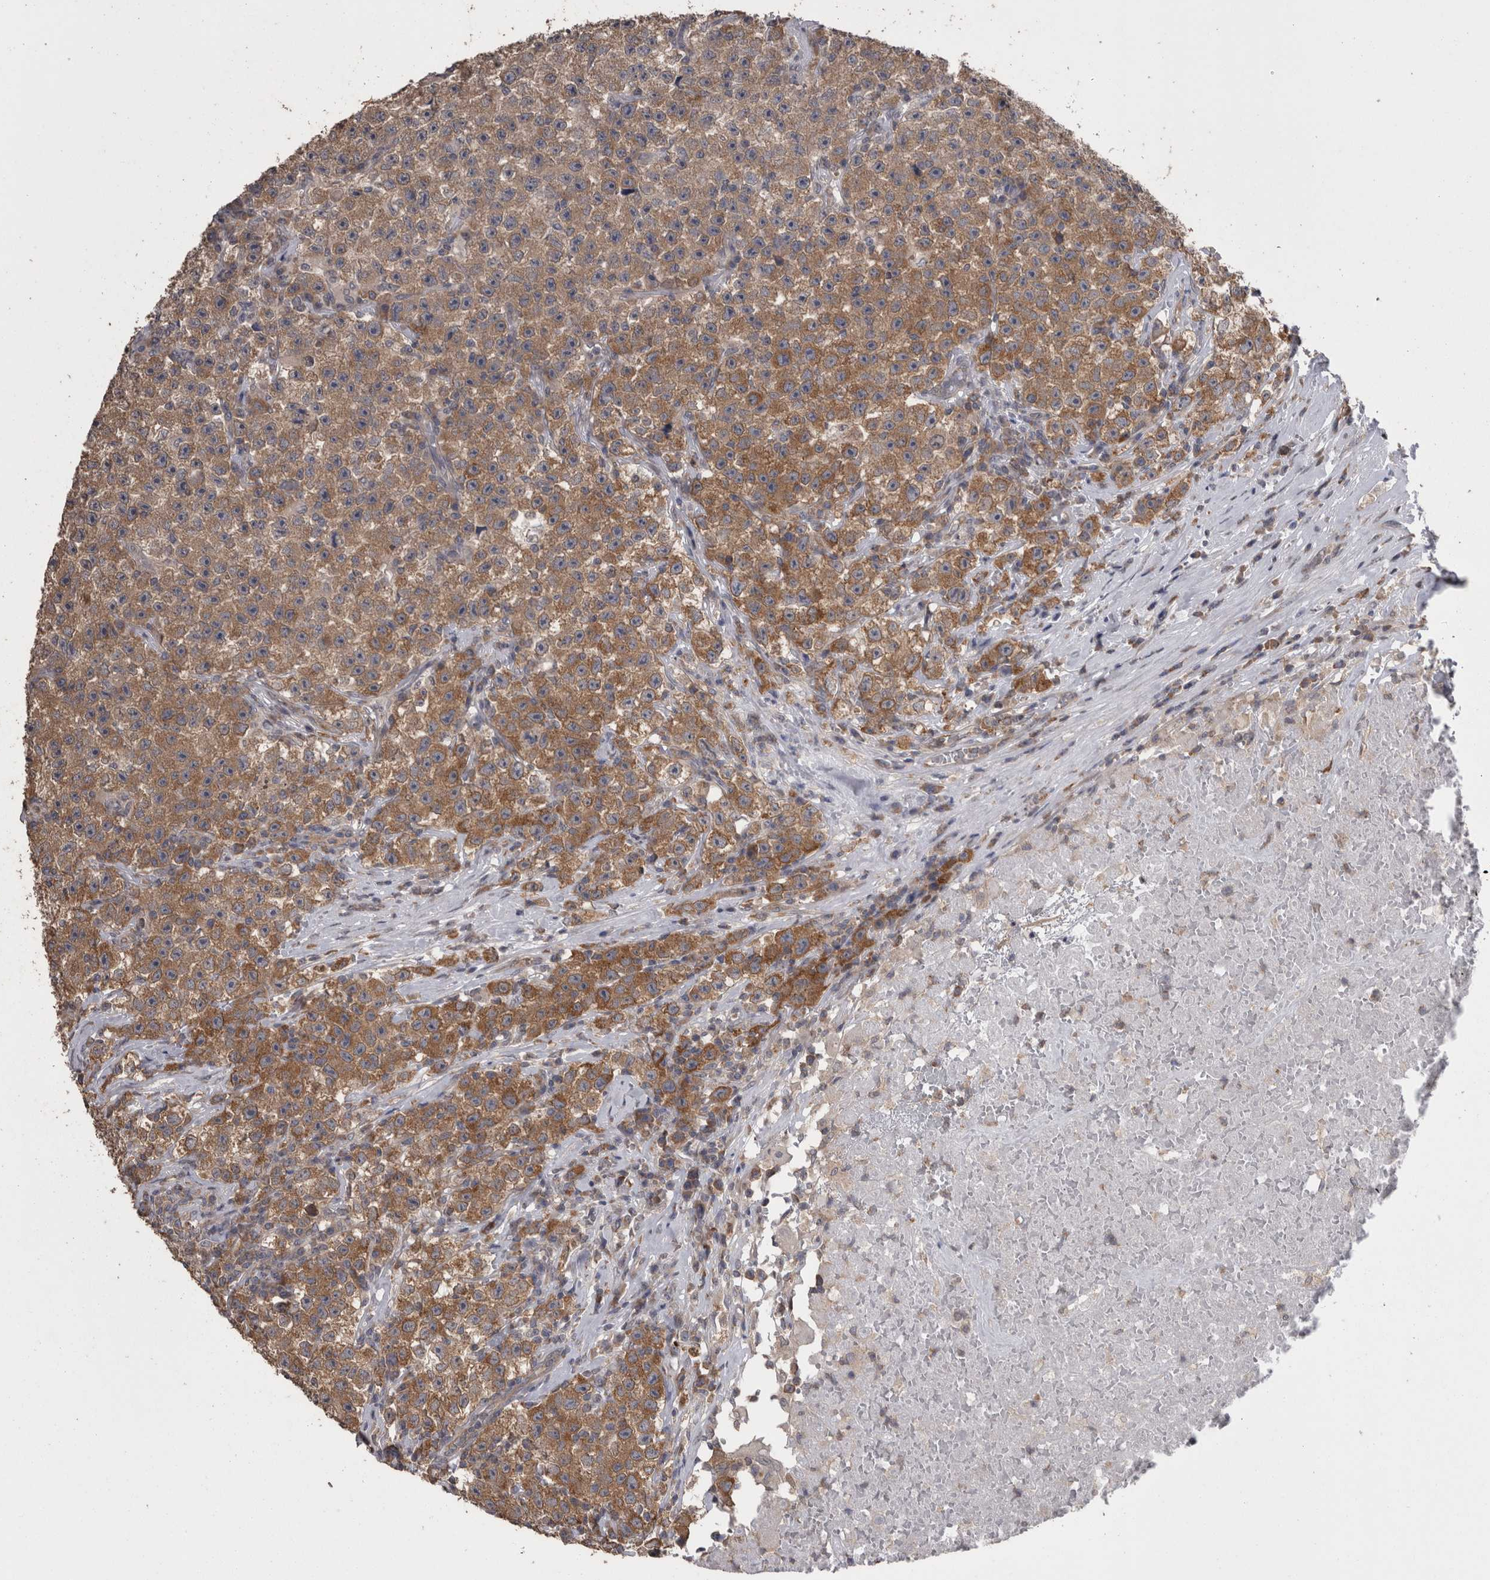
{"staining": {"intensity": "moderate", "quantity": ">75%", "location": "cytoplasmic/membranous"}, "tissue": "testis cancer", "cell_type": "Tumor cells", "image_type": "cancer", "snomed": [{"axis": "morphology", "description": "Seminoma, NOS"}, {"axis": "topography", "description": "Testis"}], "caption": "Testis seminoma stained with DAB immunohistochemistry (IHC) exhibits medium levels of moderate cytoplasmic/membranous expression in about >75% of tumor cells. The protein is stained brown, and the nuclei are stained in blue (DAB IHC with brightfield microscopy, high magnification).", "gene": "DDX6", "patient": {"sex": "male", "age": 22}}